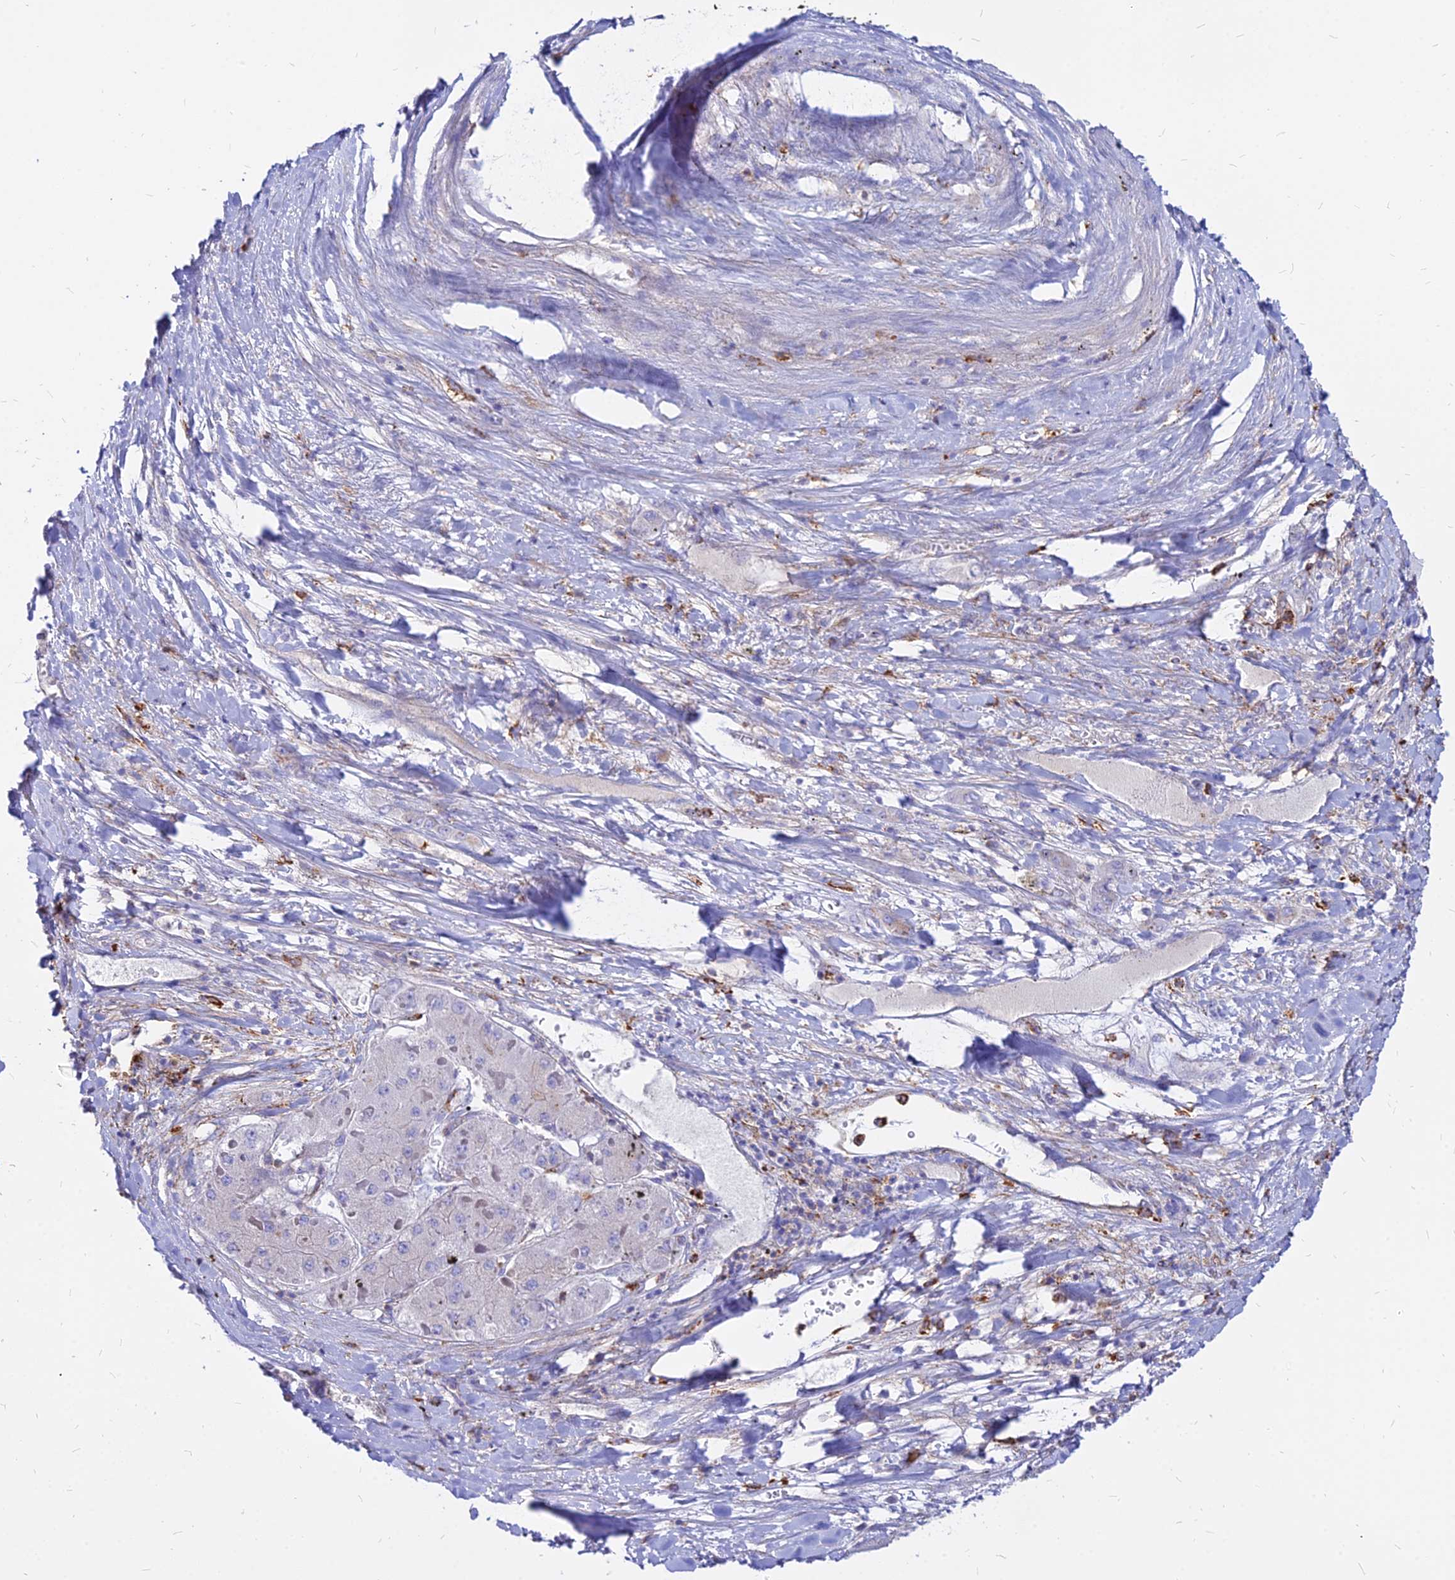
{"staining": {"intensity": "negative", "quantity": "none", "location": "none"}, "tissue": "liver cancer", "cell_type": "Tumor cells", "image_type": "cancer", "snomed": [{"axis": "morphology", "description": "Carcinoma, Hepatocellular, NOS"}, {"axis": "topography", "description": "Liver"}], "caption": "This is an immunohistochemistry (IHC) photomicrograph of liver cancer (hepatocellular carcinoma). There is no expression in tumor cells.", "gene": "AGTRAP", "patient": {"sex": "female", "age": 73}}